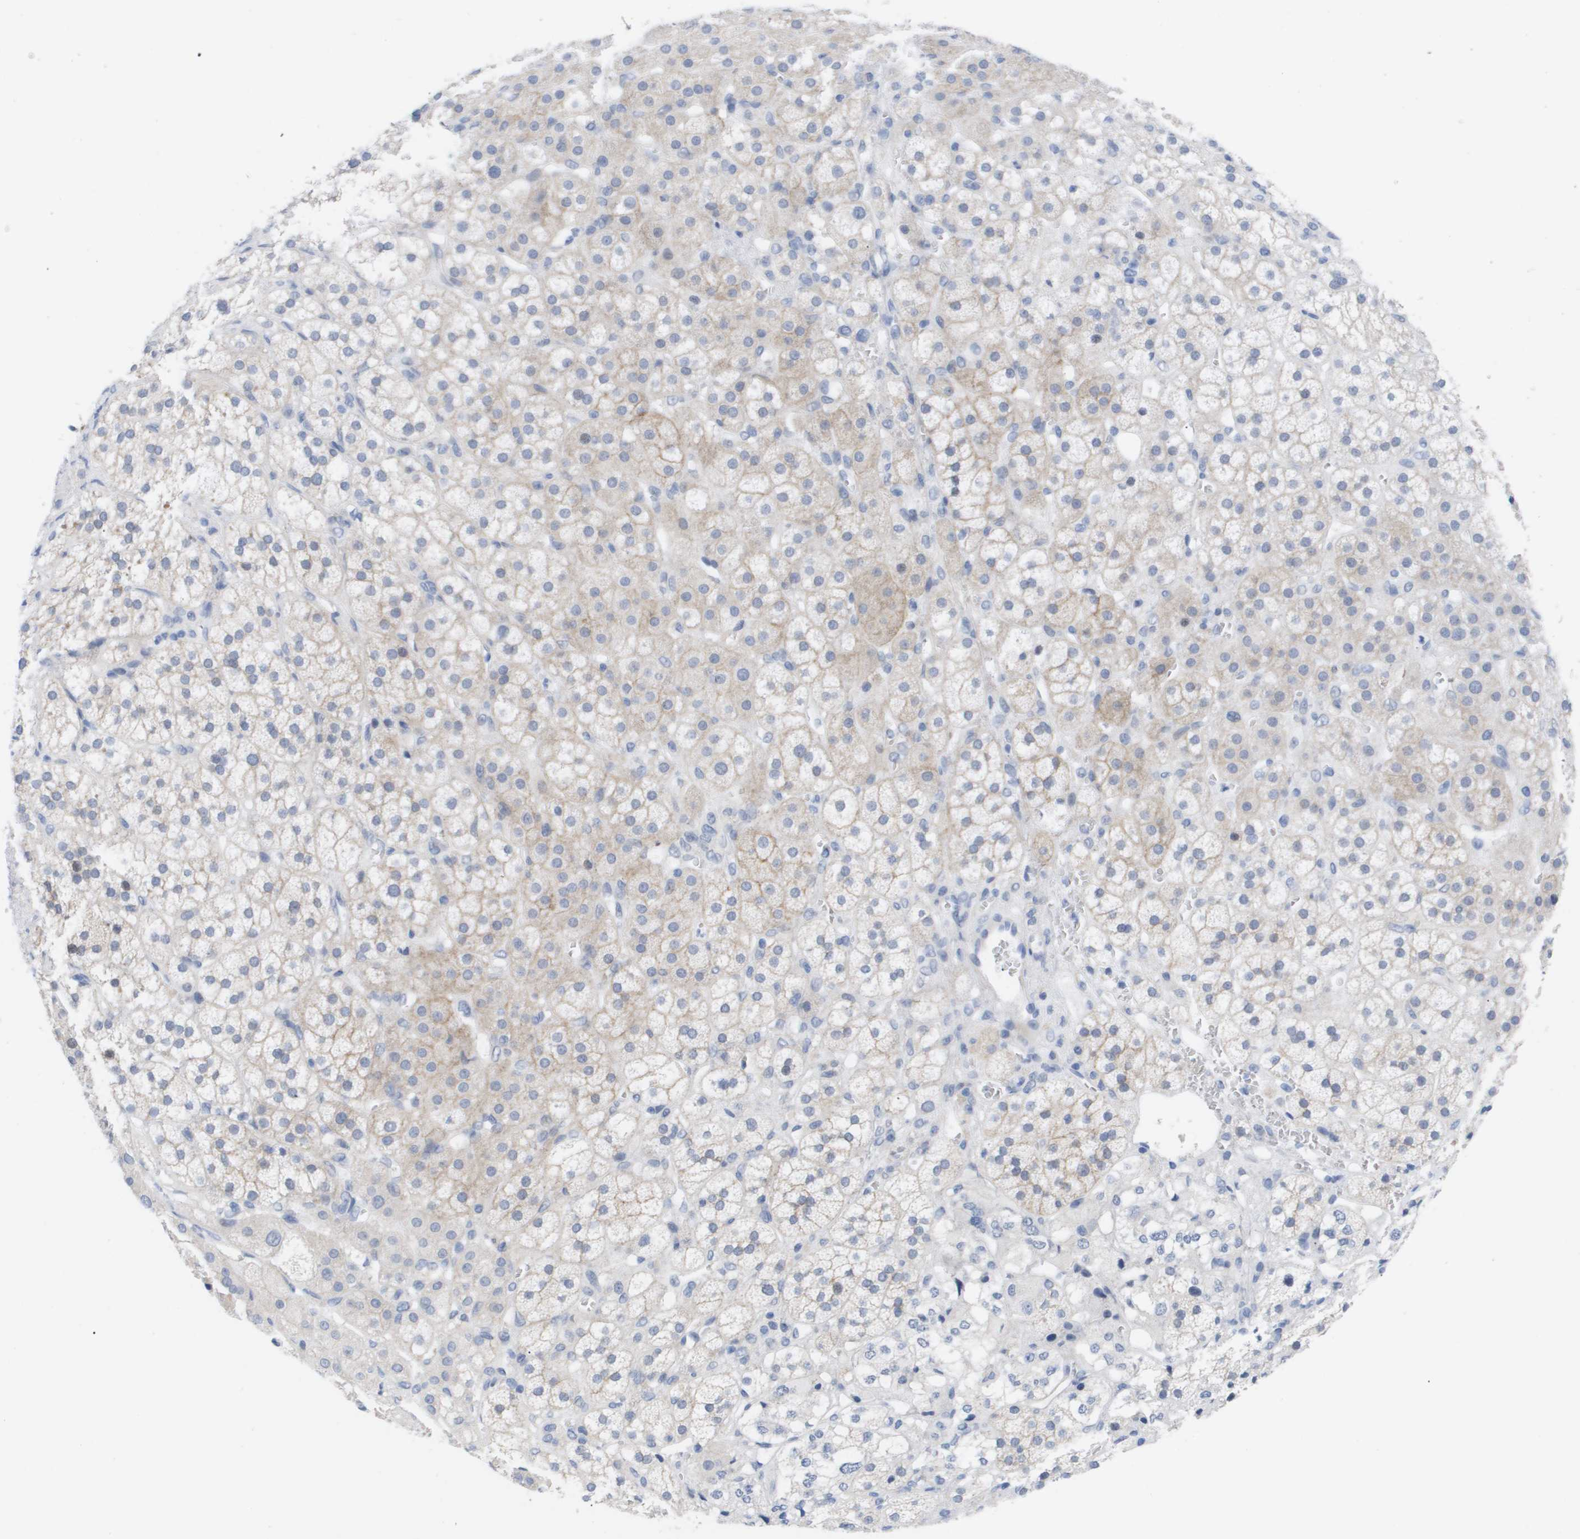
{"staining": {"intensity": "weak", "quantity": "<25%", "location": "cytoplasmic/membranous"}, "tissue": "adrenal gland", "cell_type": "Glandular cells", "image_type": "normal", "snomed": [{"axis": "morphology", "description": "Normal tissue, NOS"}, {"axis": "topography", "description": "Adrenal gland"}], "caption": "DAB (3,3'-diaminobenzidine) immunohistochemical staining of unremarkable adrenal gland shows no significant positivity in glandular cells.", "gene": "CAV3", "patient": {"sex": "male", "age": 56}}